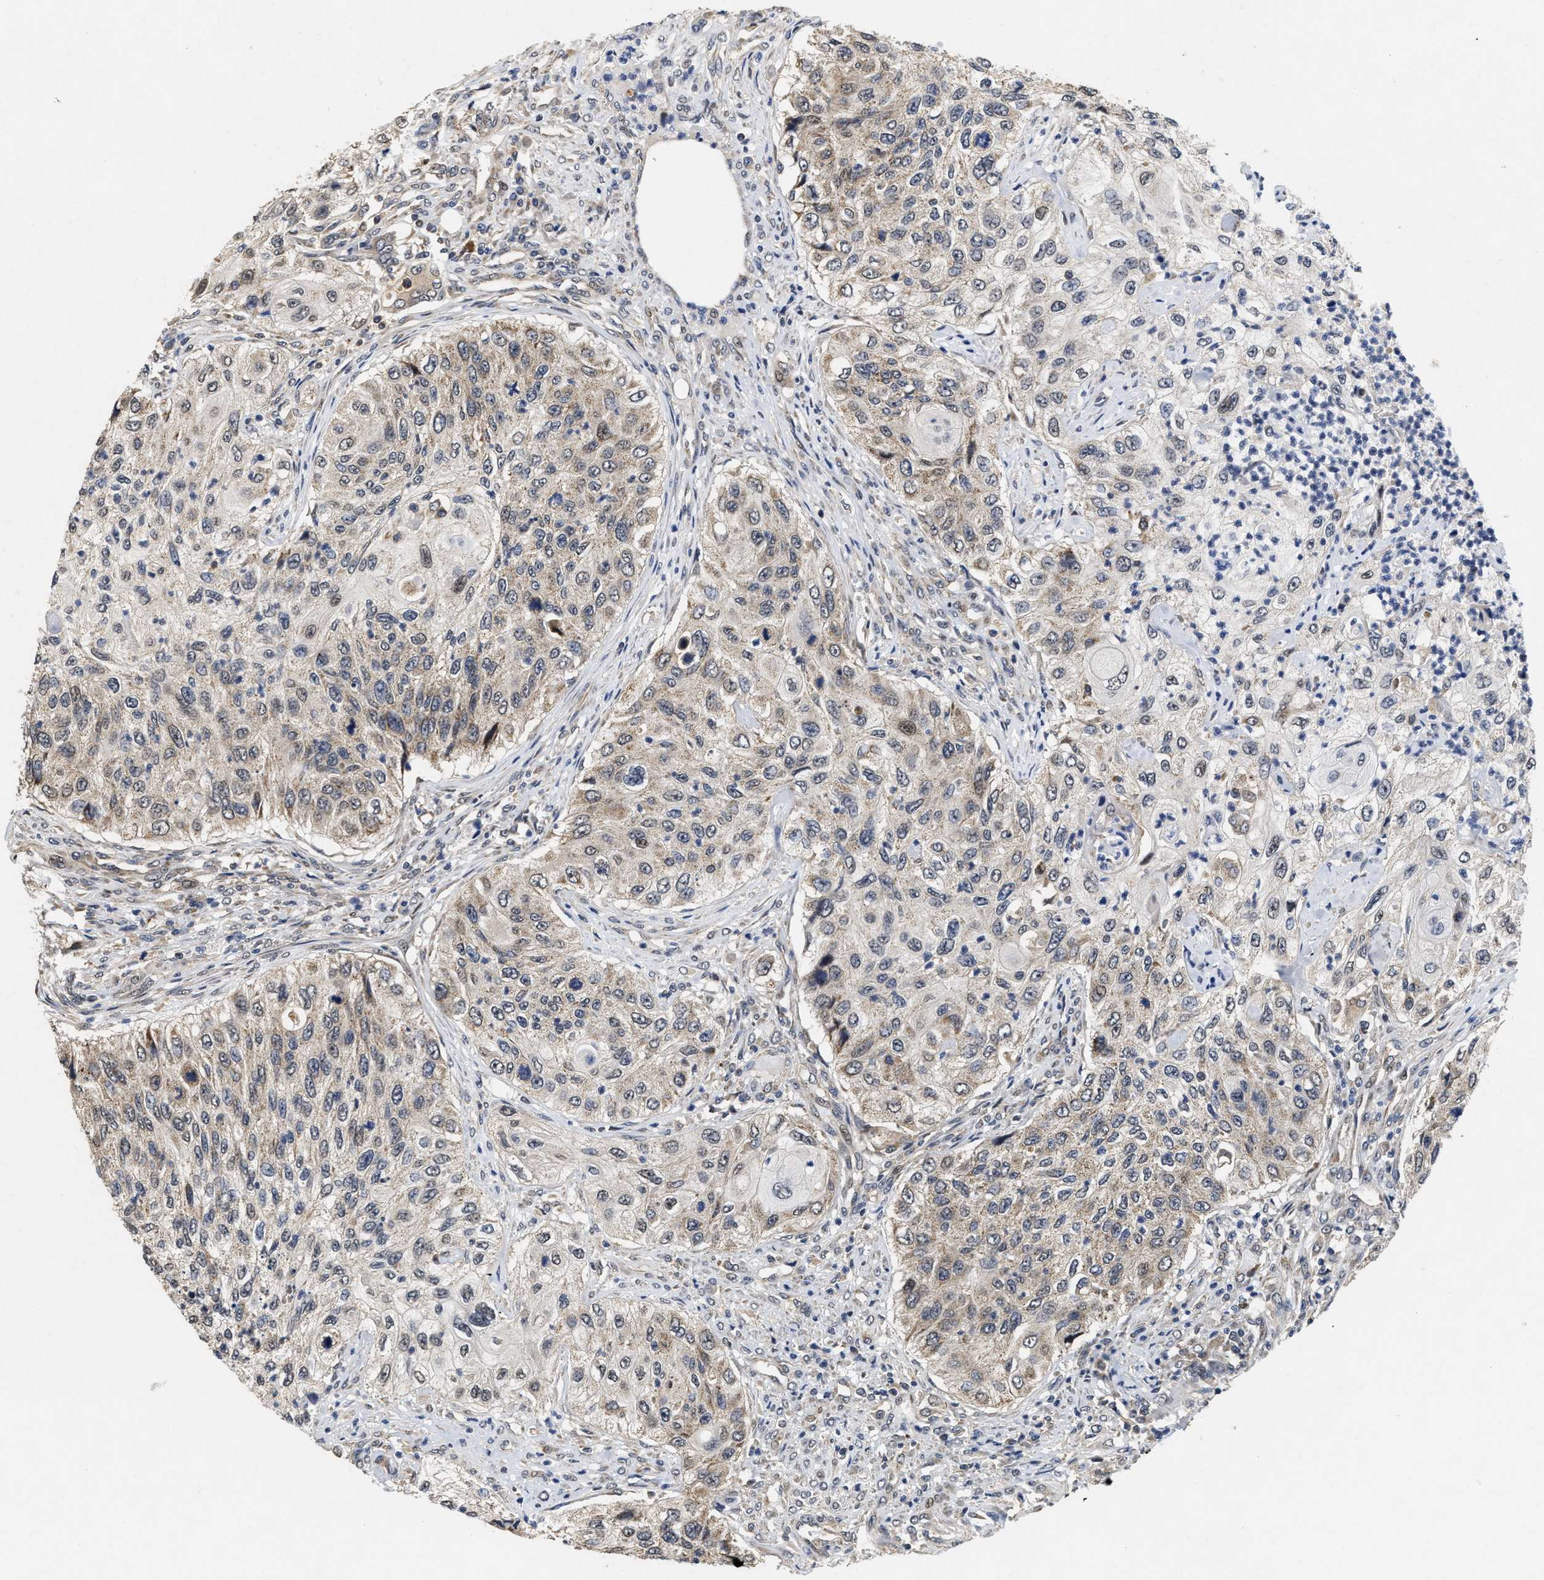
{"staining": {"intensity": "weak", "quantity": "25%-75%", "location": "cytoplasmic/membranous"}, "tissue": "urothelial cancer", "cell_type": "Tumor cells", "image_type": "cancer", "snomed": [{"axis": "morphology", "description": "Urothelial carcinoma, High grade"}, {"axis": "topography", "description": "Urinary bladder"}], "caption": "Urothelial cancer stained with immunohistochemistry exhibits weak cytoplasmic/membranous staining in approximately 25%-75% of tumor cells. The staining is performed using DAB (3,3'-diaminobenzidine) brown chromogen to label protein expression. The nuclei are counter-stained blue using hematoxylin.", "gene": "SCYL2", "patient": {"sex": "female", "age": 60}}